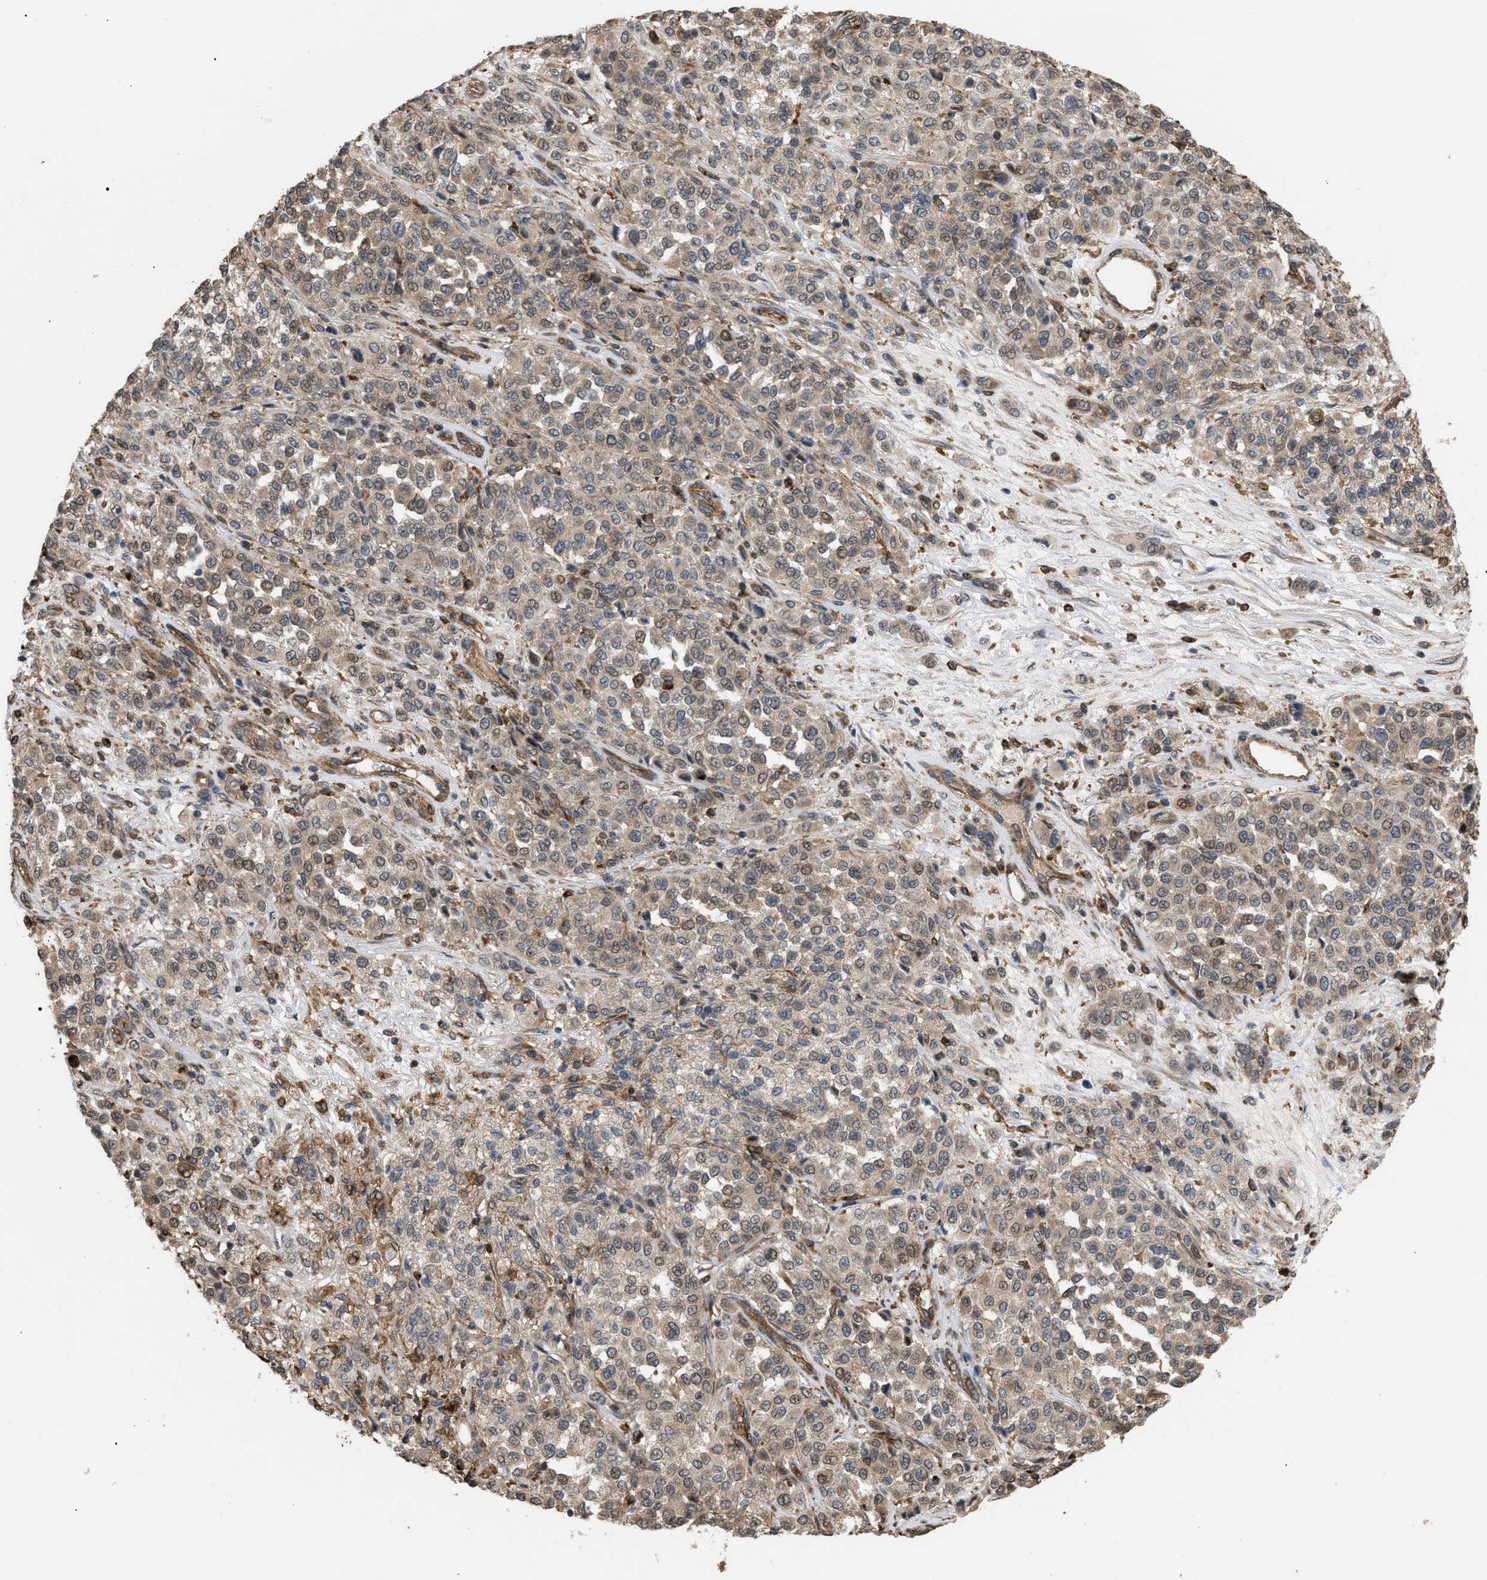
{"staining": {"intensity": "weak", "quantity": ">75%", "location": "cytoplasmic/membranous"}, "tissue": "melanoma", "cell_type": "Tumor cells", "image_type": "cancer", "snomed": [{"axis": "morphology", "description": "Malignant melanoma, Metastatic site"}, {"axis": "topography", "description": "Pancreas"}], "caption": "Immunohistochemistry of human melanoma shows low levels of weak cytoplasmic/membranous expression in approximately >75% of tumor cells. Ihc stains the protein in brown and the nuclei are stained blue.", "gene": "GCC1", "patient": {"sex": "female", "age": 30}}